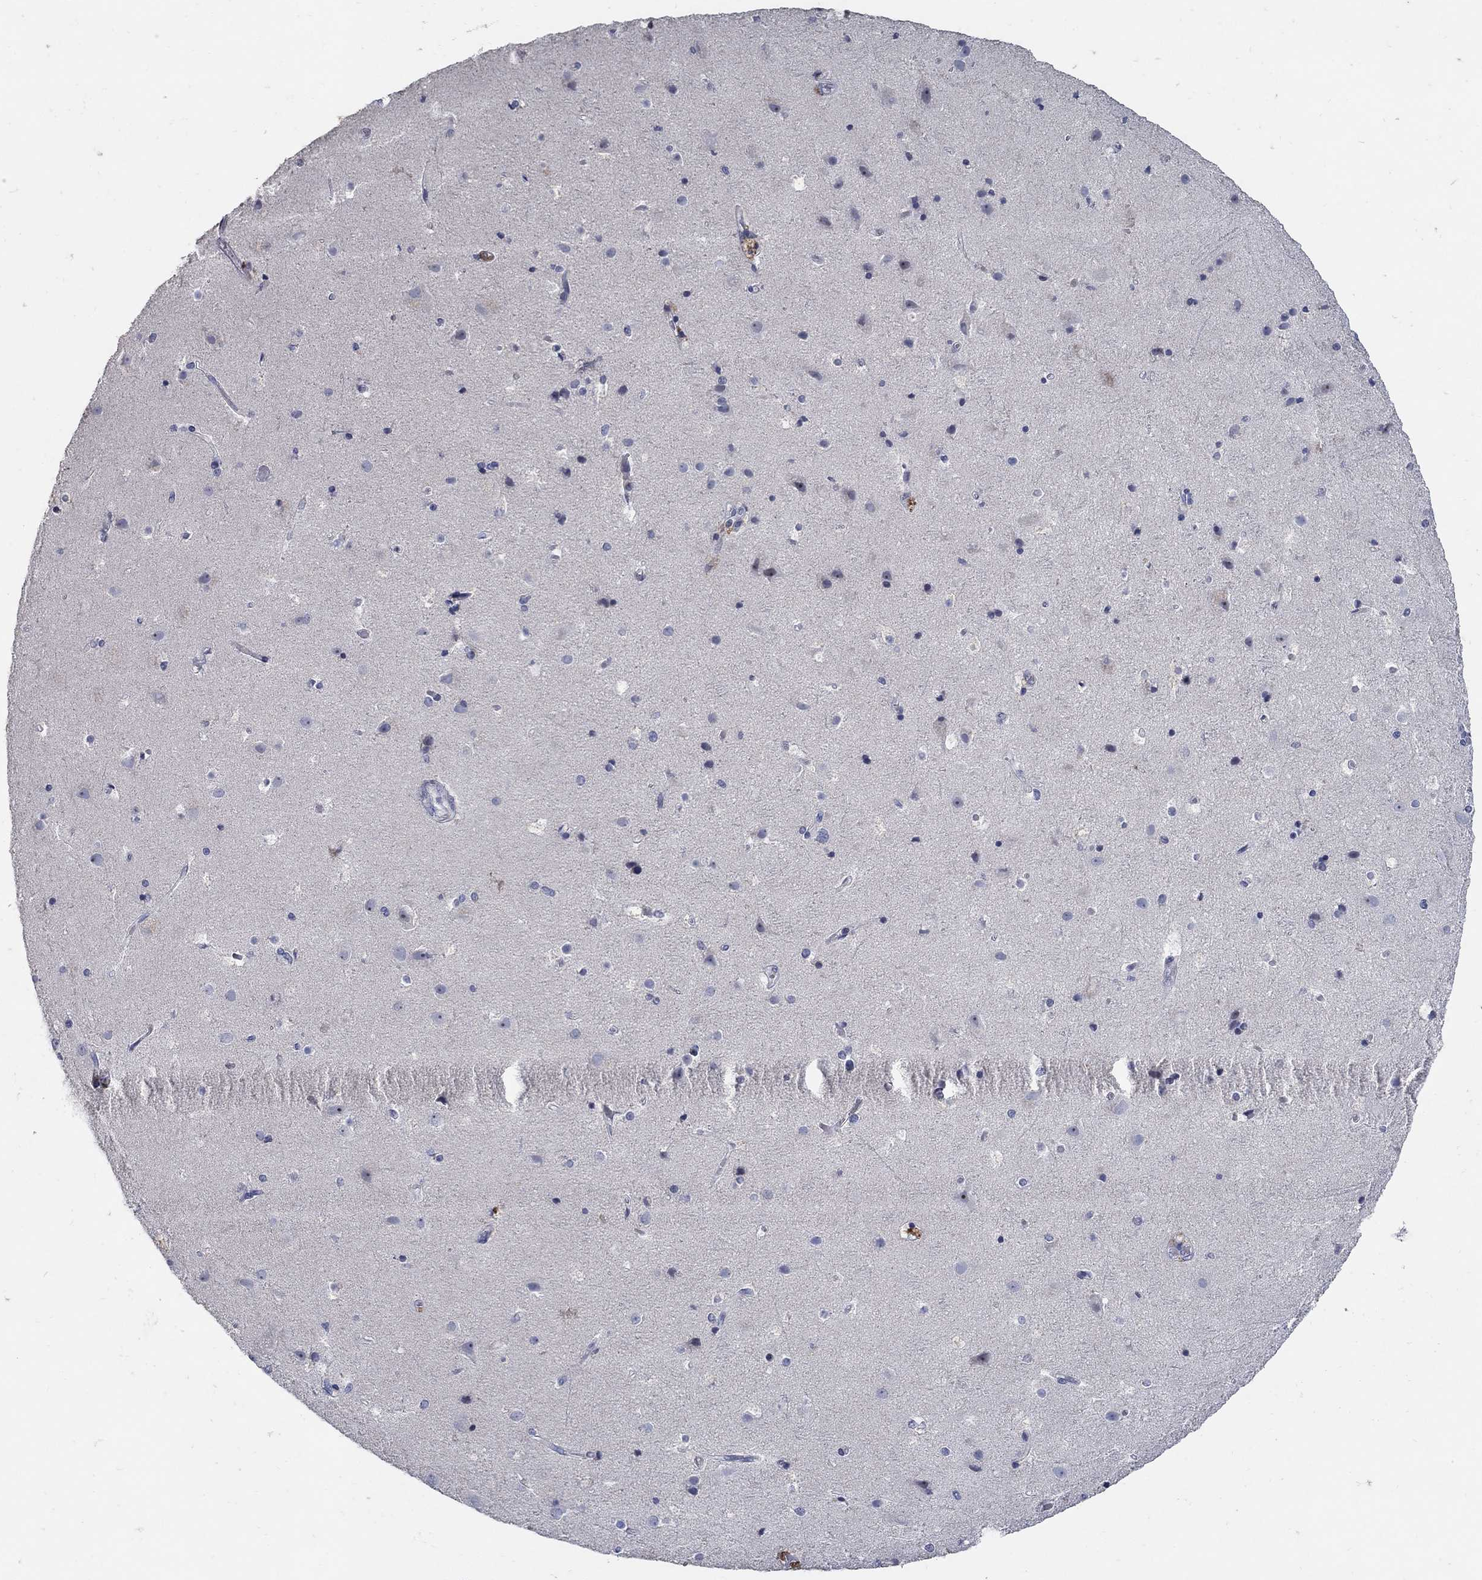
{"staining": {"intensity": "moderate", "quantity": "25%-75%", "location": "cytoplasmic/membranous"}, "tissue": "cerebral cortex", "cell_type": "Endothelial cells", "image_type": "normal", "snomed": [{"axis": "morphology", "description": "Normal tissue, NOS"}, {"axis": "topography", "description": "Cerebral cortex"}], "caption": "Immunohistochemical staining of benign human cerebral cortex shows 25%-75% levels of moderate cytoplasmic/membranous protein expression in about 25%-75% of endothelial cells.", "gene": "HMX2", "patient": {"sex": "female", "age": 52}}